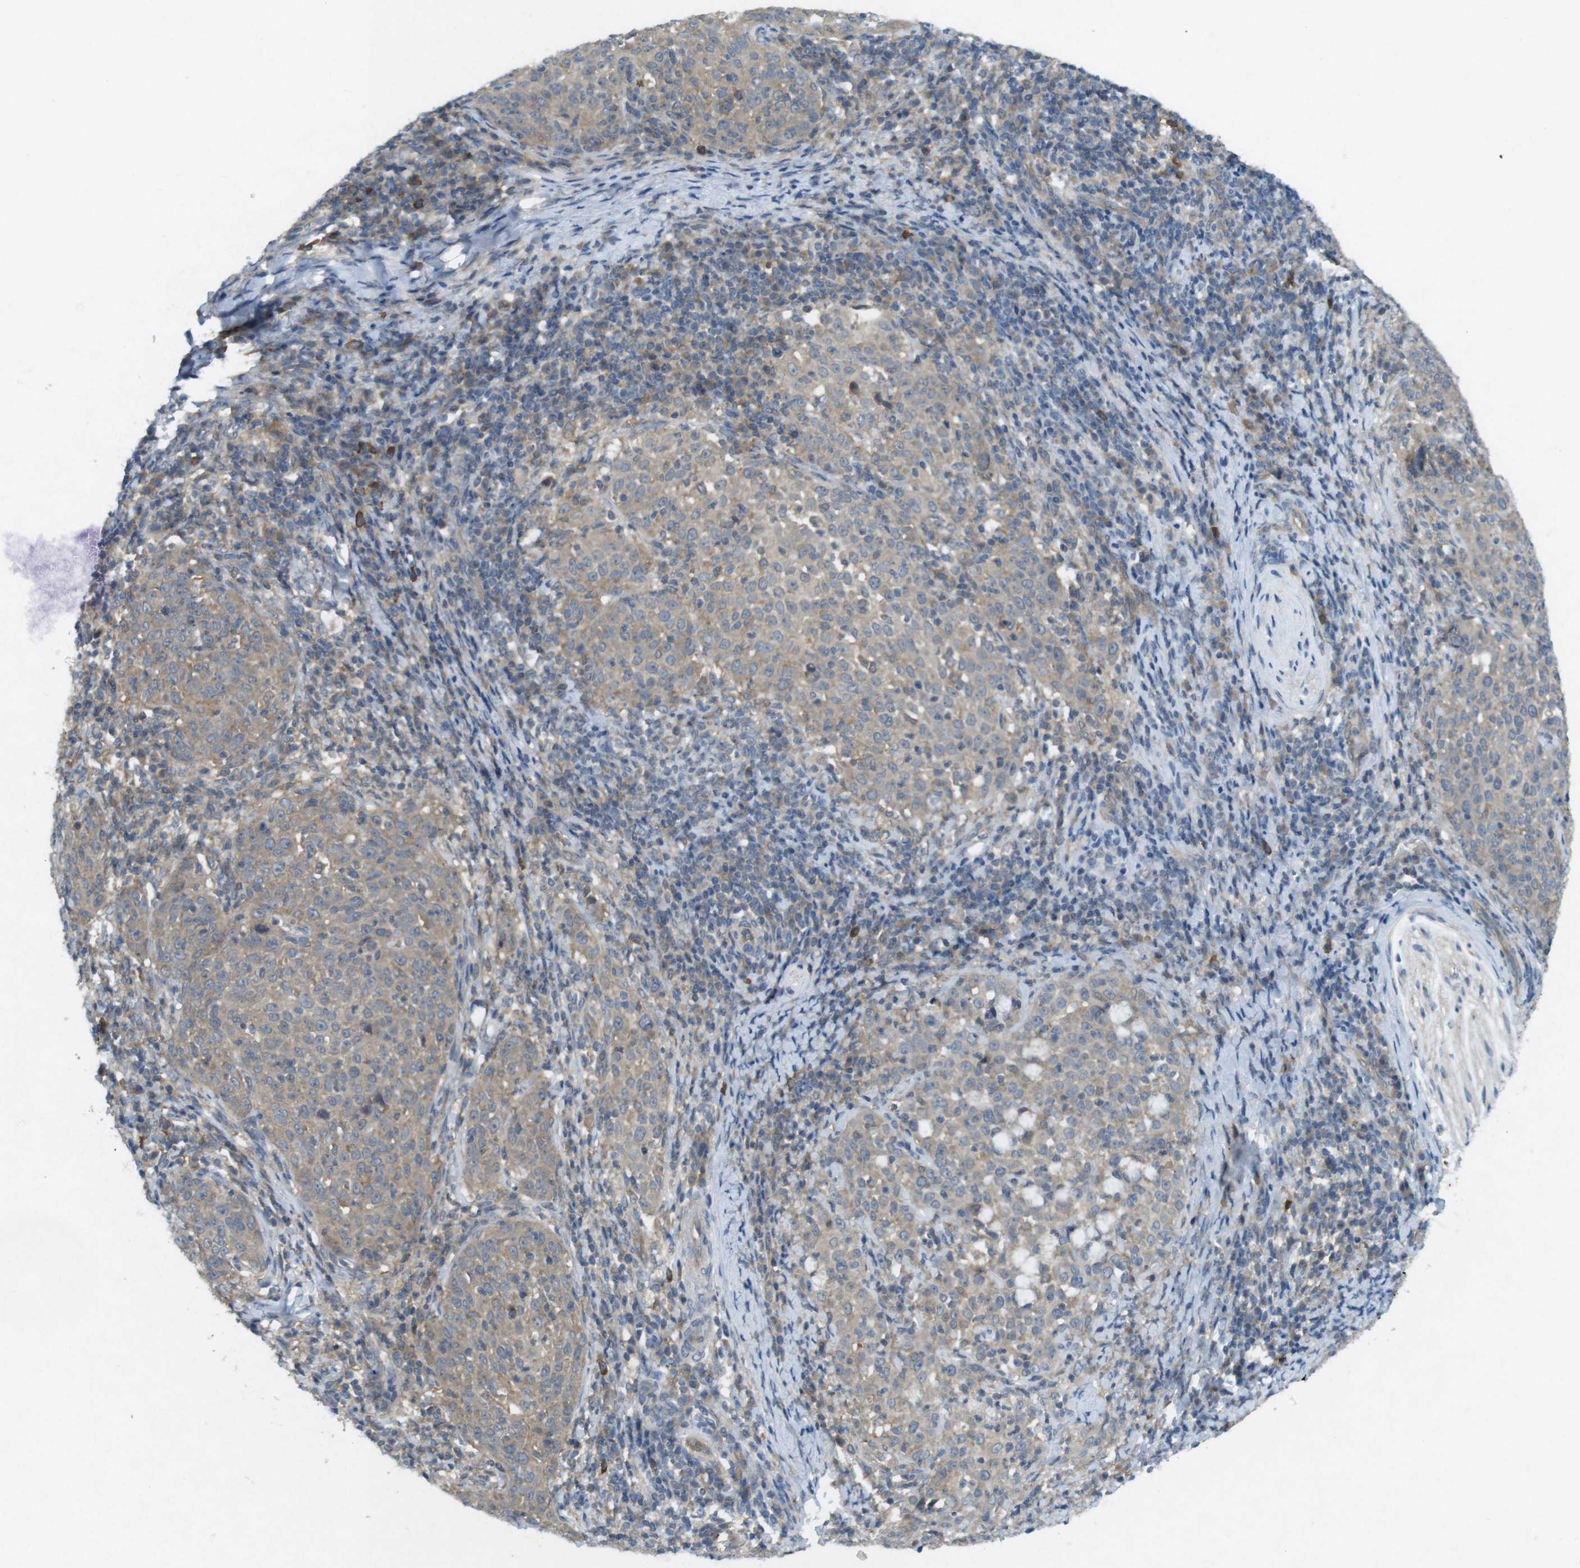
{"staining": {"intensity": "weak", "quantity": "25%-75%", "location": "cytoplasmic/membranous"}, "tissue": "cervical cancer", "cell_type": "Tumor cells", "image_type": "cancer", "snomed": [{"axis": "morphology", "description": "Squamous cell carcinoma, NOS"}, {"axis": "topography", "description": "Cervix"}], "caption": "A histopathology image of human squamous cell carcinoma (cervical) stained for a protein reveals weak cytoplasmic/membranous brown staining in tumor cells.", "gene": "SUGT1", "patient": {"sex": "female", "age": 51}}